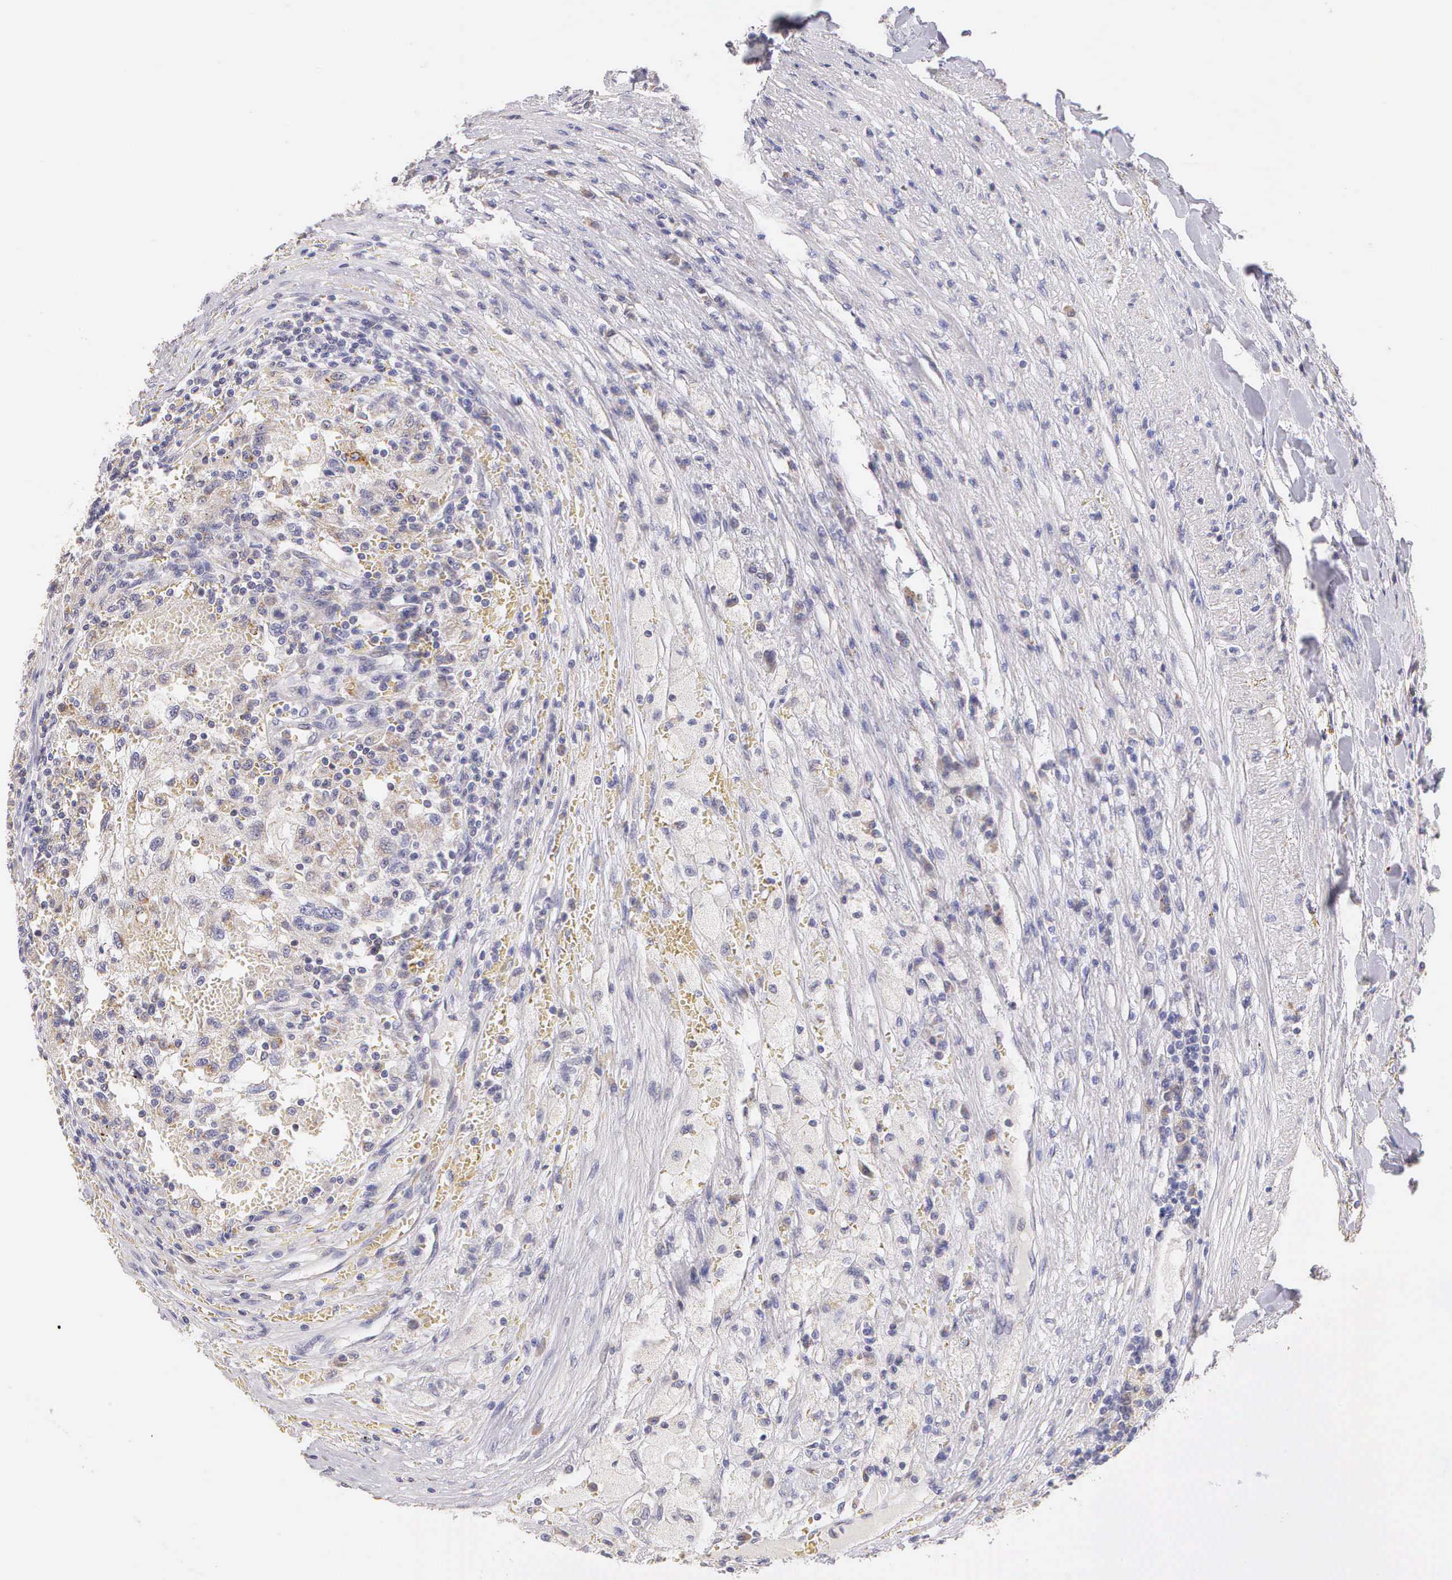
{"staining": {"intensity": "negative", "quantity": "none", "location": "none"}, "tissue": "renal cancer", "cell_type": "Tumor cells", "image_type": "cancer", "snomed": [{"axis": "morphology", "description": "Normal tissue, NOS"}, {"axis": "morphology", "description": "Adenocarcinoma, NOS"}, {"axis": "topography", "description": "Kidney"}], "caption": "A histopathology image of renal cancer (adenocarcinoma) stained for a protein displays no brown staining in tumor cells.", "gene": "ESR1", "patient": {"sex": "male", "age": 71}}